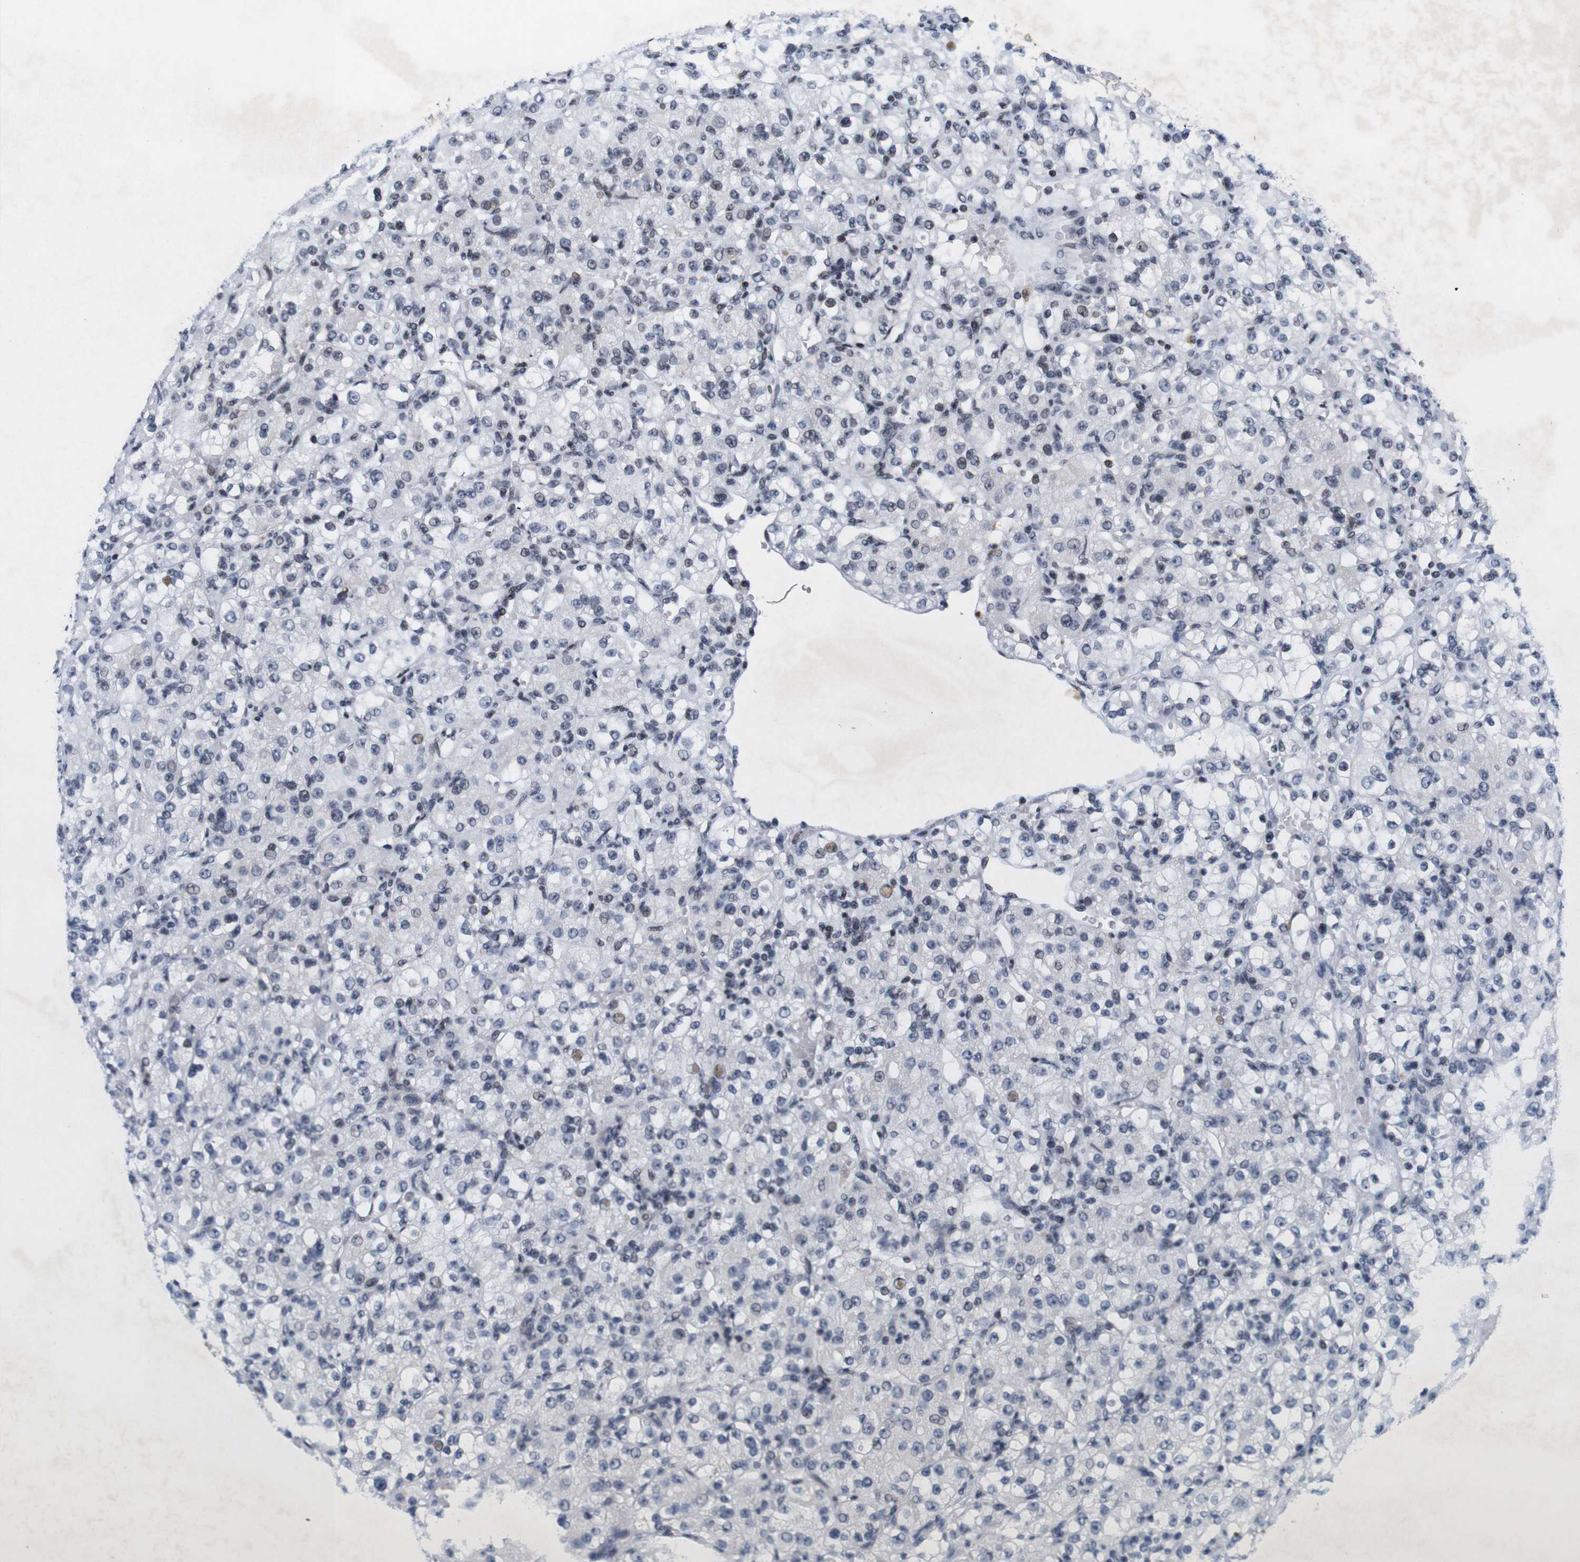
{"staining": {"intensity": "negative", "quantity": "none", "location": "none"}, "tissue": "renal cancer", "cell_type": "Tumor cells", "image_type": "cancer", "snomed": [{"axis": "morphology", "description": "Normal tissue, NOS"}, {"axis": "morphology", "description": "Adenocarcinoma, NOS"}, {"axis": "topography", "description": "Kidney"}], "caption": "Tumor cells show no significant protein positivity in renal cancer.", "gene": "MAGEH1", "patient": {"sex": "male", "age": 61}}